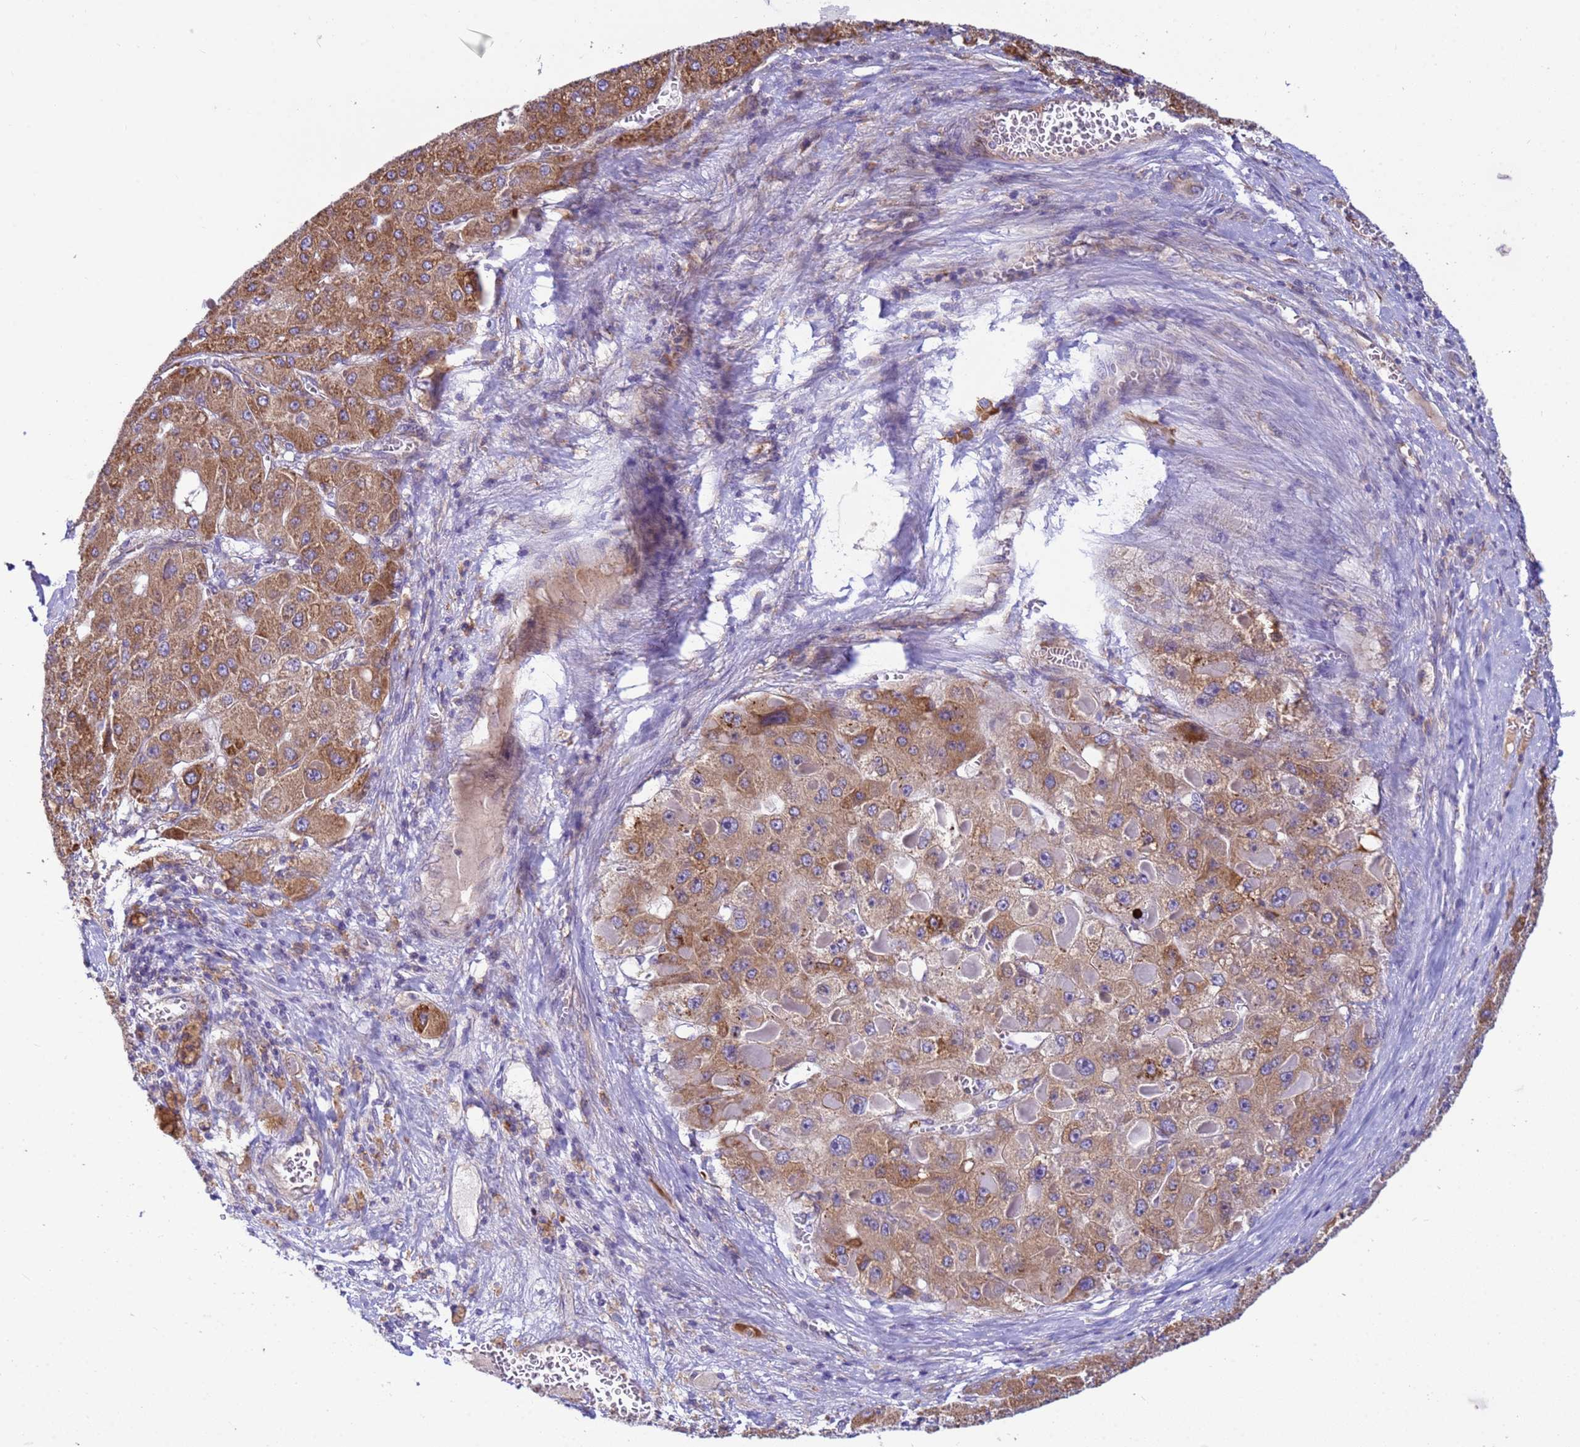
{"staining": {"intensity": "moderate", "quantity": ">75%", "location": "cytoplasmic/membranous"}, "tissue": "liver cancer", "cell_type": "Tumor cells", "image_type": "cancer", "snomed": [{"axis": "morphology", "description": "Carcinoma, Hepatocellular, NOS"}, {"axis": "topography", "description": "Liver"}], "caption": "Immunohistochemistry of hepatocellular carcinoma (liver) reveals medium levels of moderate cytoplasmic/membranous staining in about >75% of tumor cells.", "gene": "THAP5", "patient": {"sex": "female", "age": 73}}